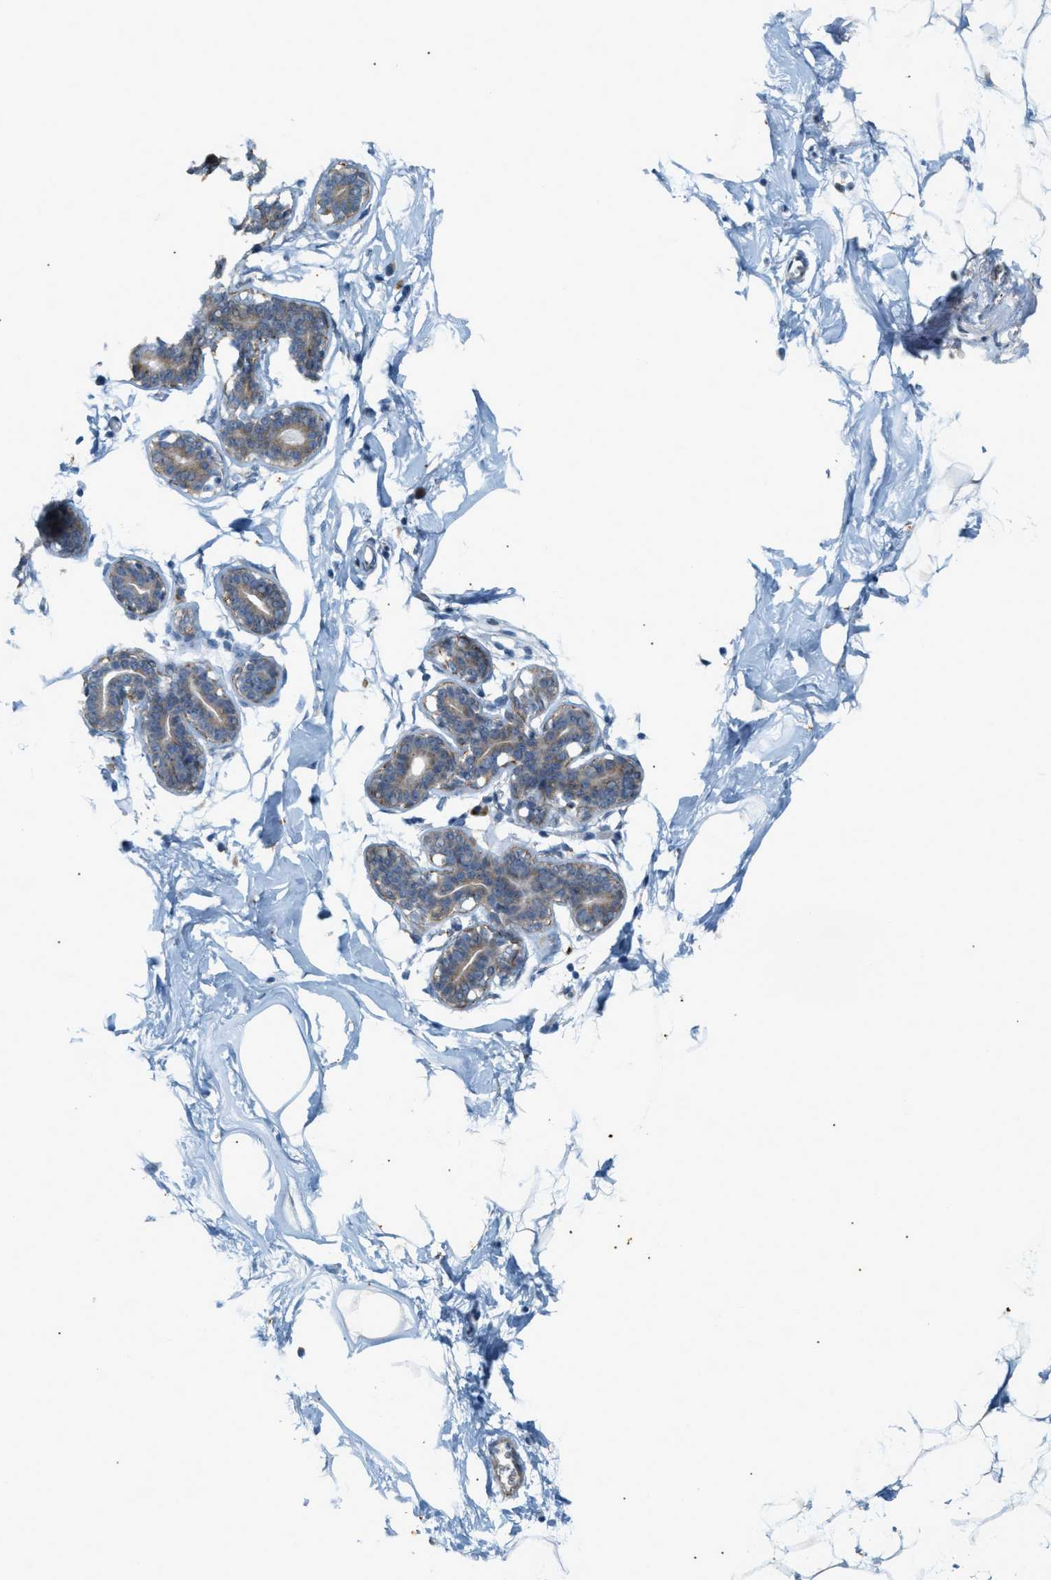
{"staining": {"intensity": "moderate", "quantity": ">75%", "location": "cytoplasmic/membranous"}, "tissue": "adipose tissue", "cell_type": "Adipocytes", "image_type": "normal", "snomed": [{"axis": "morphology", "description": "Normal tissue, NOS"}, {"axis": "morphology", "description": "Fibrosis, NOS"}, {"axis": "topography", "description": "Breast"}, {"axis": "topography", "description": "Adipose tissue"}], "caption": "Human adipose tissue stained for a protein (brown) exhibits moderate cytoplasmic/membranous positive positivity in about >75% of adipocytes.", "gene": "CHPF2", "patient": {"sex": "female", "age": 39}}